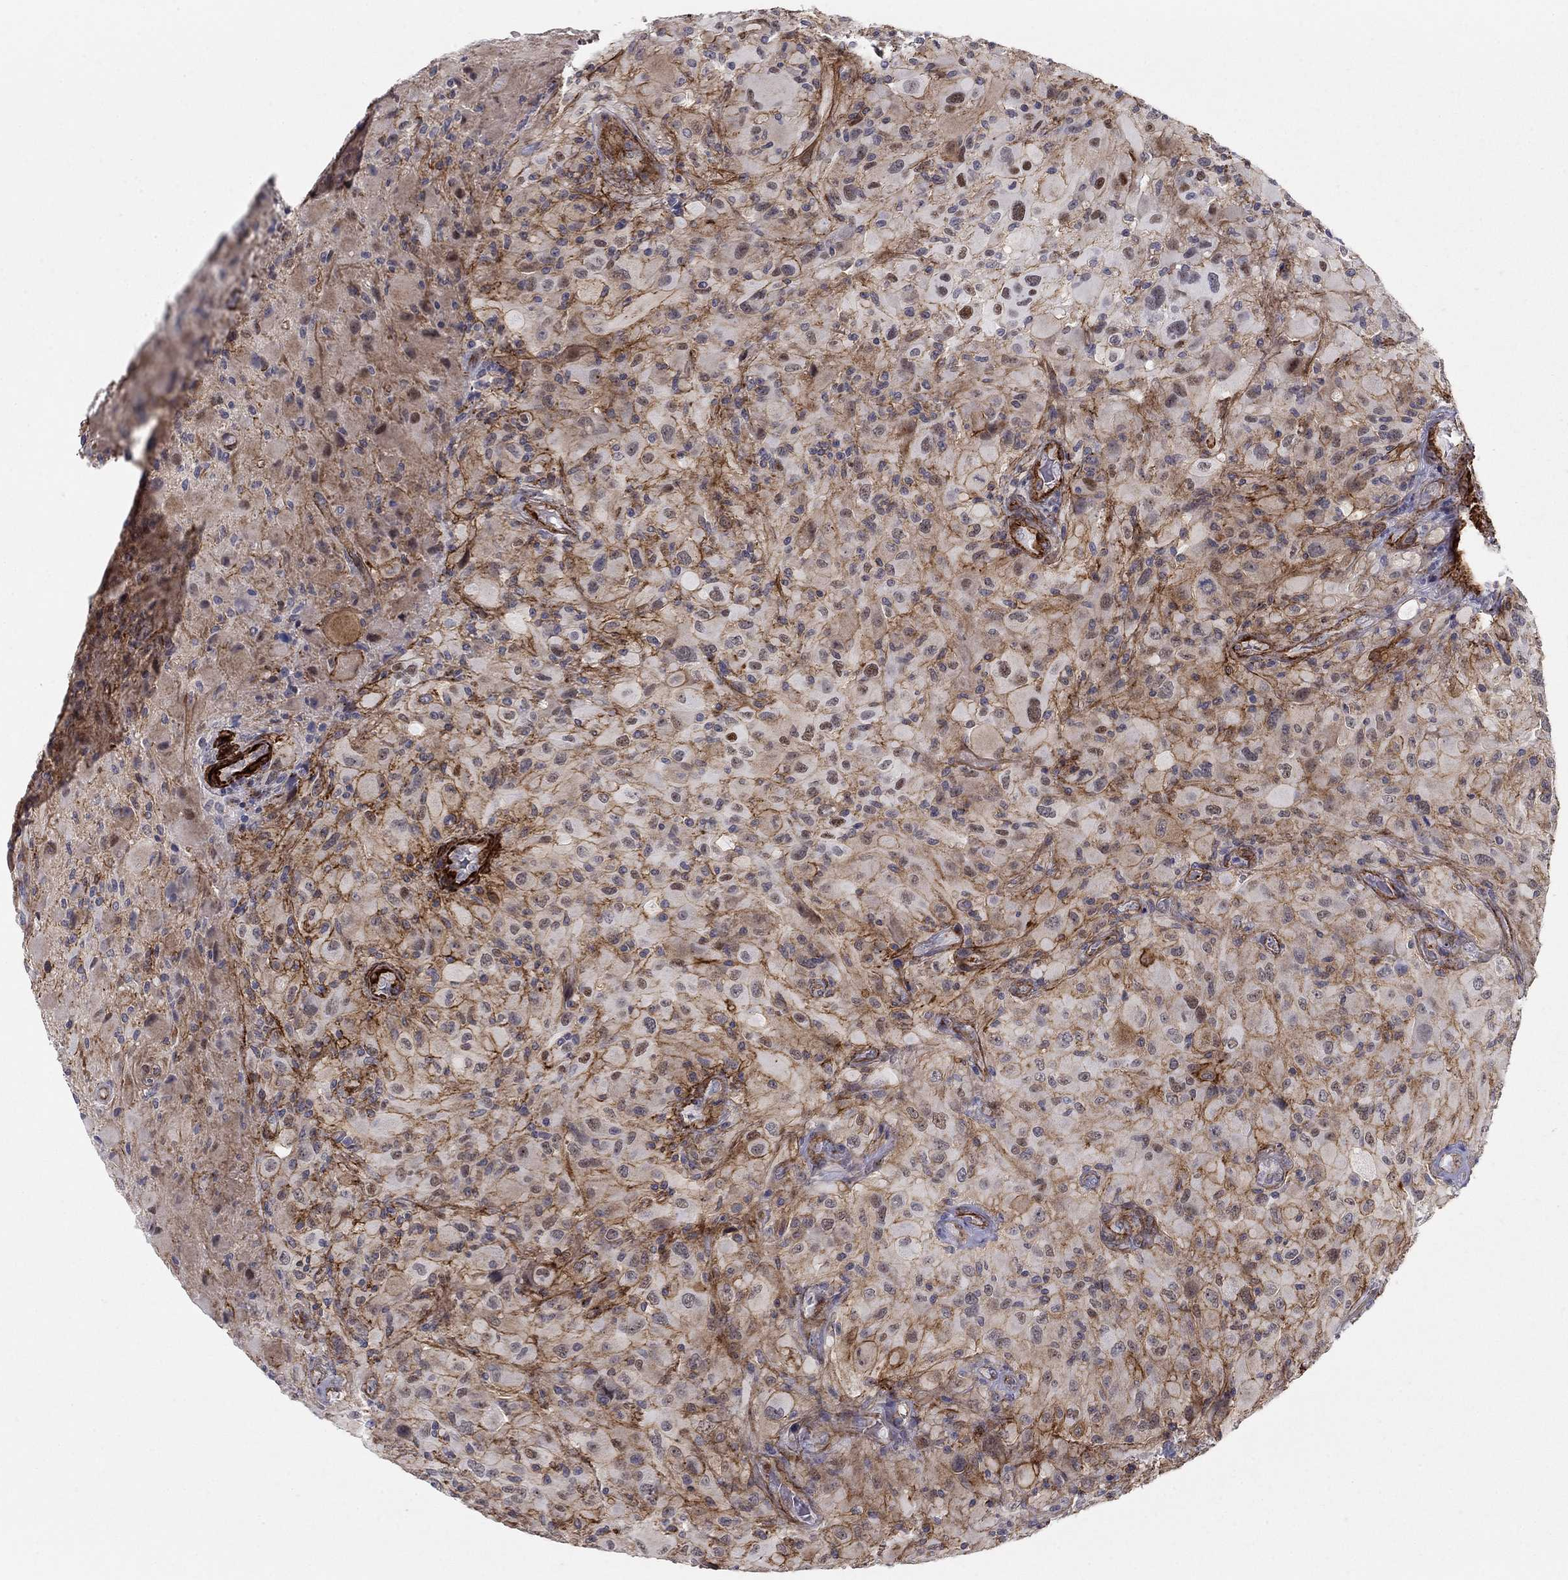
{"staining": {"intensity": "strong", "quantity": "25%-75%", "location": "cytoplasmic/membranous"}, "tissue": "glioma", "cell_type": "Tumor cells", "image_type": "cancer", "snomed": [{"axis": "morphology", "description": "Glioma, malignant, High grade"}, {"axis": "topography", "description": "Cerebral cortex"}], "caption": "About 25%-75% of tumor cells in high-grade glioma (malignant) exhibit strong cytoplasmic/membranous protein staining as visualized by brown immunohistochemical staining.", "gene": "KRBA1", "patient": {"sex": "male", "age": 35}}